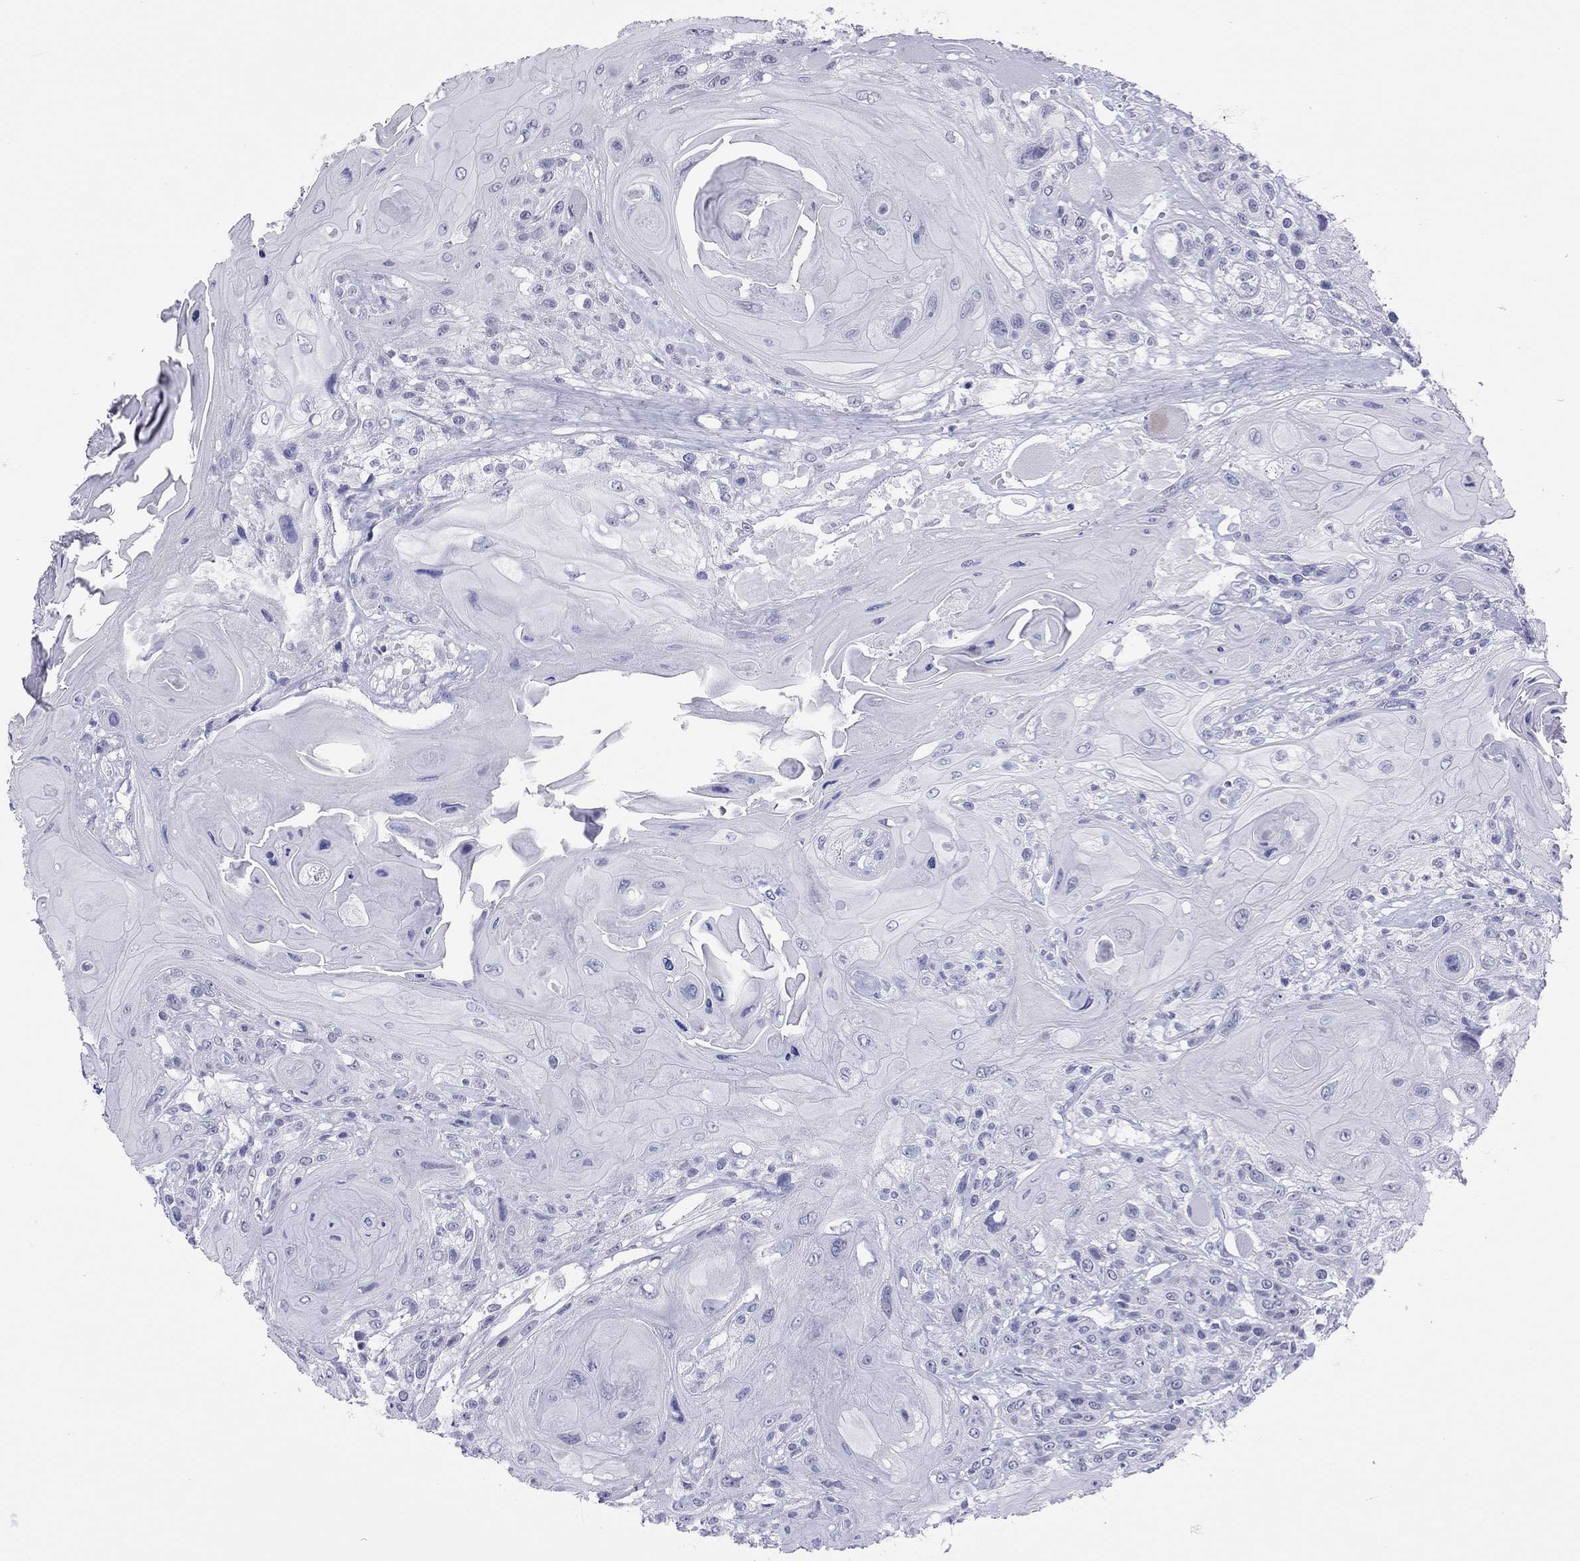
{"staining": {"intensity": "negative", "quantity": "none", "location": "none"}, "tissue": "head and neck cancer", "cell_type": "Tumor cells", "image_type": "cancer", "snomed": [{"axis": "morphology", "description": "Squamous cell carcinoma, NOS"}, {"axis": "topography", "description": "Head-Neck"}], "caption": "The image reveals no significant positivity in tumor cells of head and neck cancer (squamous cell carcinoma).", "gene": "JHY", "patient": {"sex": "female", "age": 59}}